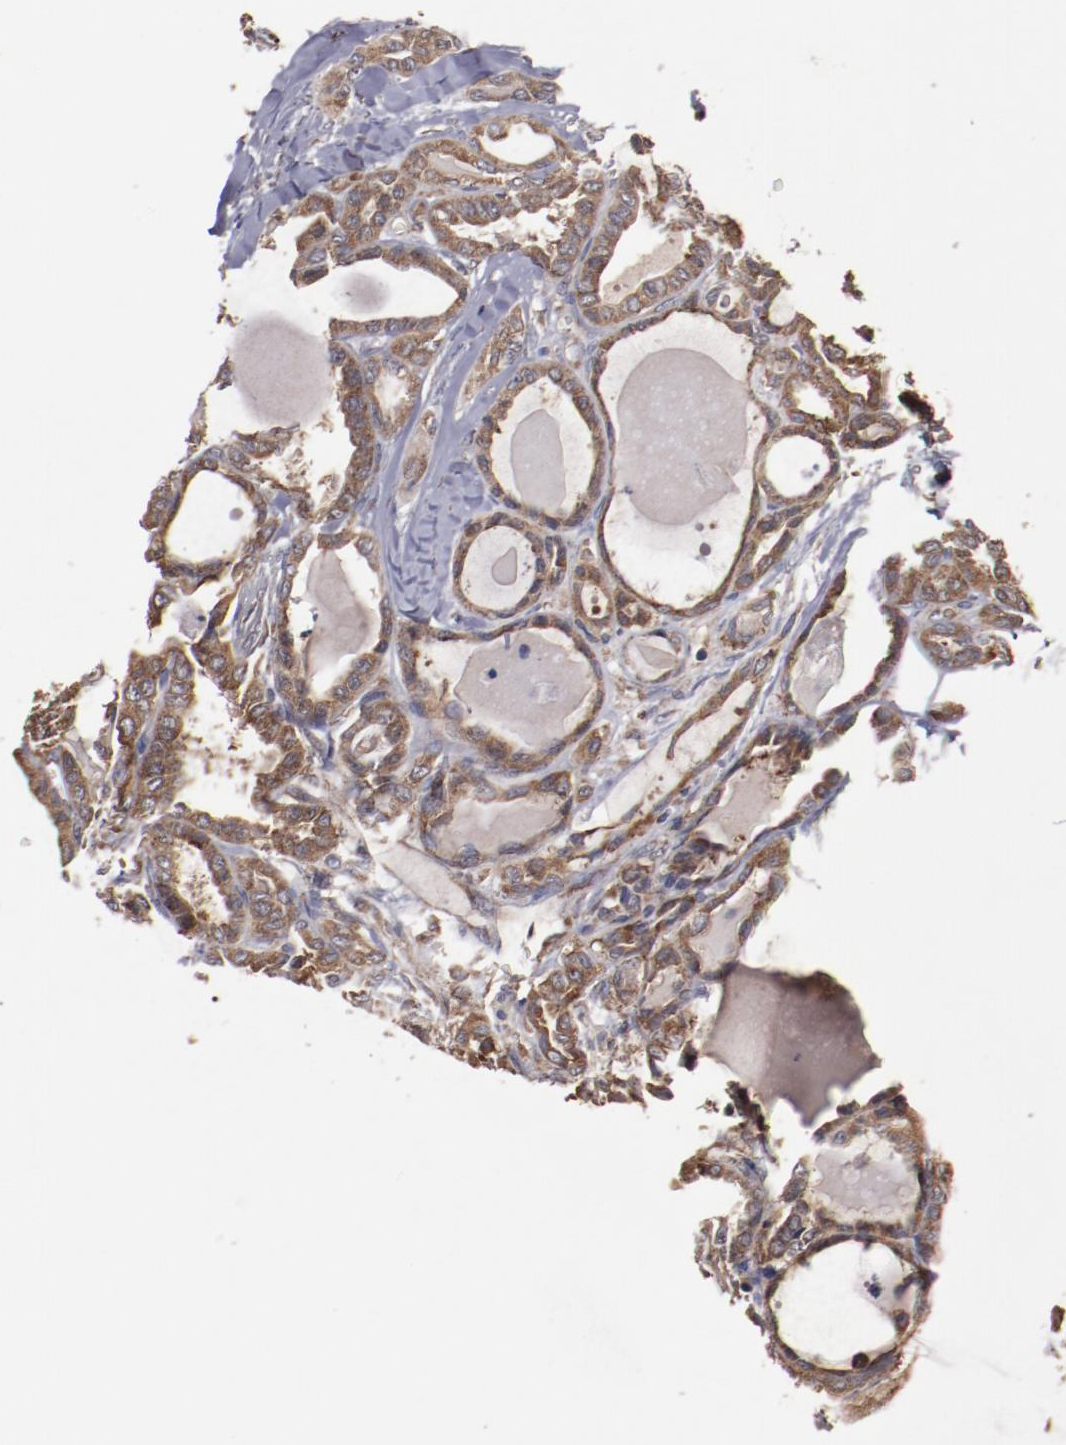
{"staining": {"intensity": "strong", "quantity": ">75%", "location": "cytoplasmic/membranous"}, "tissue": "thyroid cancer", "cell_type": "Tumor cells", "image_type": "cancer", "snomed": [{"axis": "morphology", "description": "Carcinoma, NOS"}, {"axis": "topography", "description": "Thyroid gland"}], "caption": "Thyroid carcinoma was stained to show a protein in brown. There is high levels of strong cytoplasmic/membranous positivity in about >75% of tumor cells.", "gene": "RPS4Y1", "patient": {"sex": "female", "age": 91}}